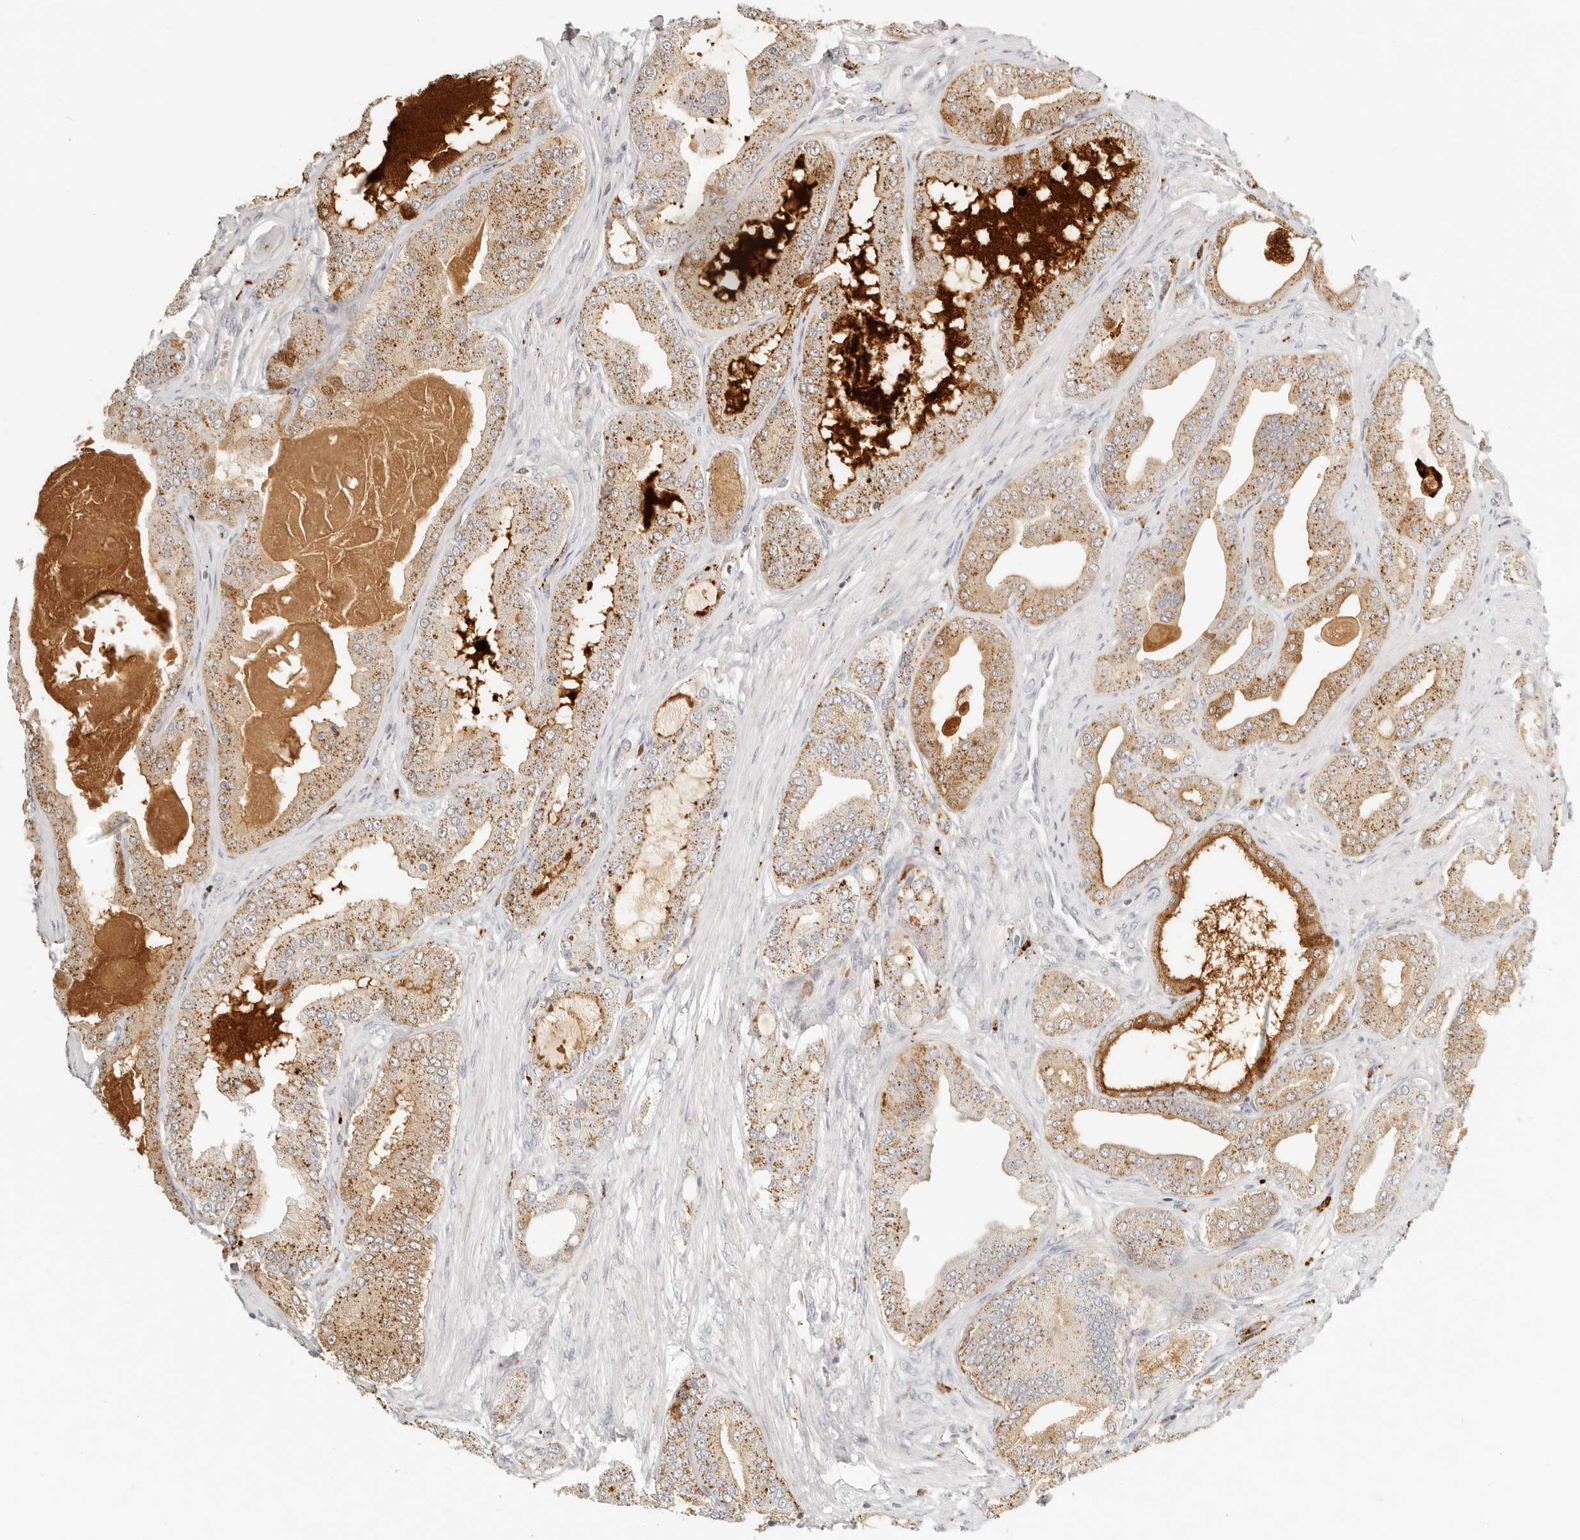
{"staining": {"intensity": "moderate", "quantity": ">75%", "location": "cytoplasmic/membranous"}, "tissue": "prostate cancer", "cell_type": "Tumor cells", "image_type": "cancer", "snomed": [{"axis": "morphology", "description": "Adenocarcinoma, High grade"}, {"axis": "topography", "description": "Prostate"}], "caption": "Prostate high-grade adenocarcinoma stained for a protein shows moderate cytoplasmic/membranous positivity in tumor cells.", "gene": "RNASET2", "patient": {"sex": "male", "age": 60}}